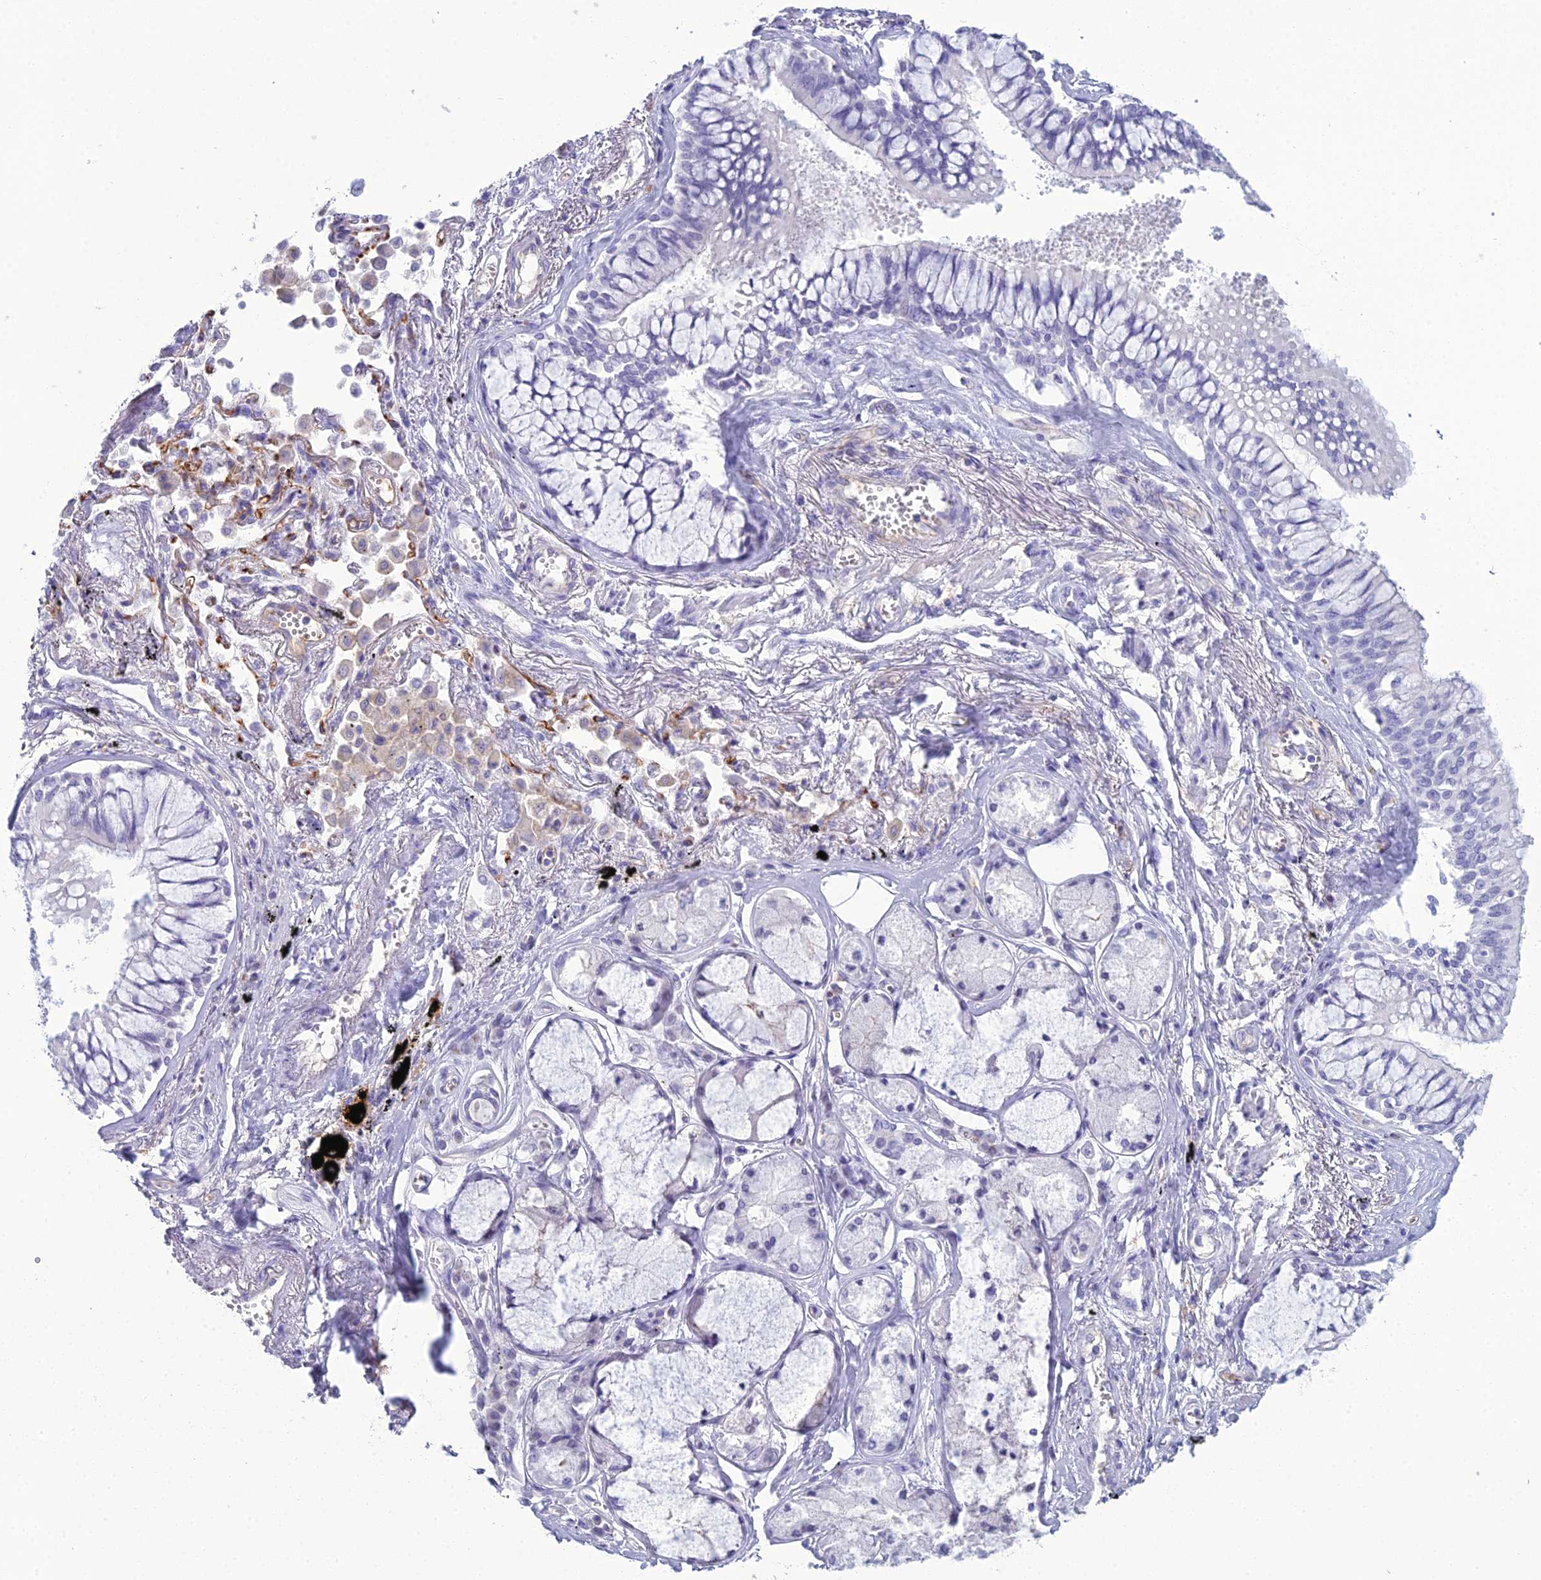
{"staining": {"intensity": "negative", "quantity": "none", "location": "none"}, "tissue": "lung cancer", "cell_type": "Tumor cells", "image_type": "cancer", "snomed": [{"axis": "morphology", "description": "Adenocarcinoma, NOS"}, {"axis": "topography", "description": "Lung"}], "caption": "High power microscopy micrograph of an IHC histopathology image of lung cancer, revealing no significant staining in tumor cells.", "gene": "ACE", "patient": {"sex": "male", "age": 67}}